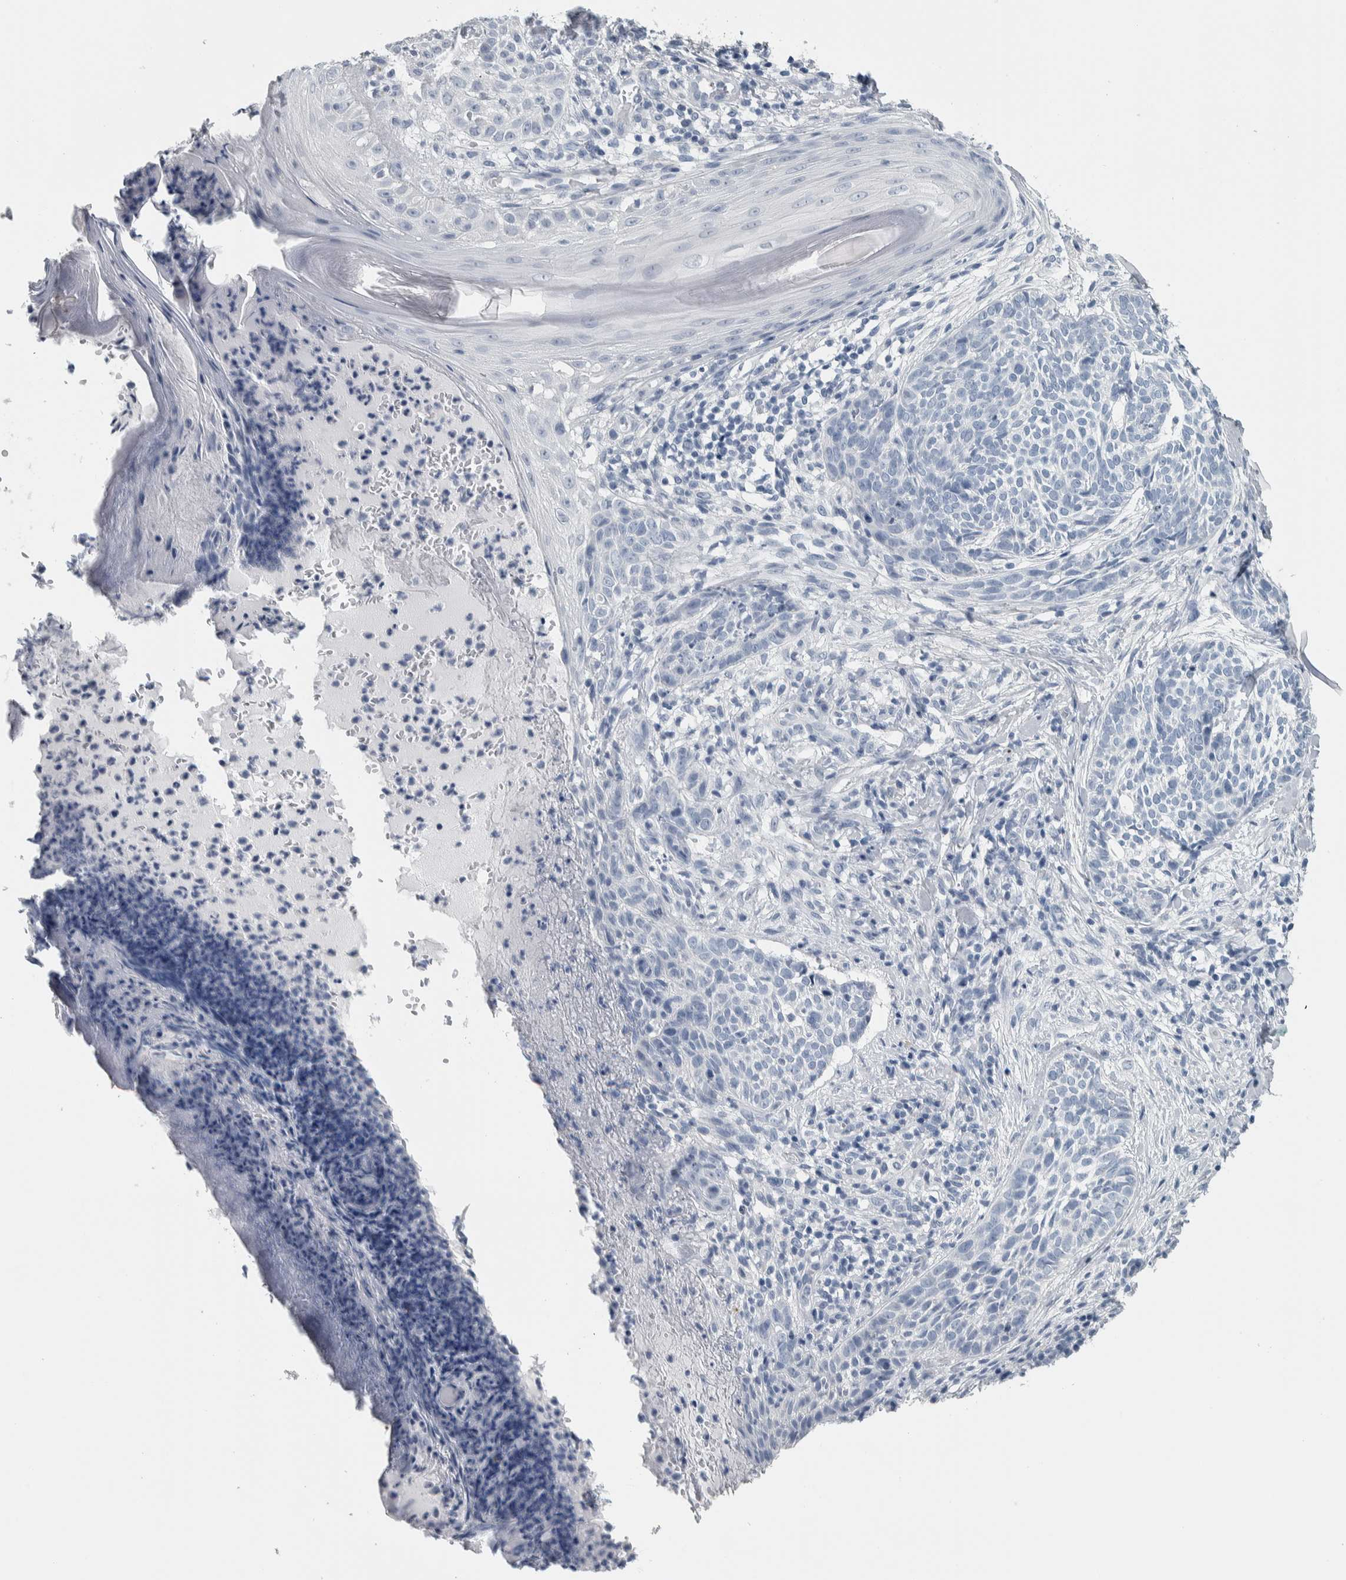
{"staining": {"intensity": "negative", "quantity": "none", "location": "none"}, "tissue": "skin cancer", "cell_type": "Tumor cells", "image_type": "cancer", "snomed": [{"axis": "morphology", "description": "Normal tissue, NOS"}, {"axis": "morphology", "description": "Basal cell carcinoma"}, {"axis": "topography", "description": "Skin"}], "caption": "The immunohistochemistry (IHC) photomicrograph has no significant positivity in tumor cells of skin cancer tissue.", "gene": "CDH17", "patient": {"sex": "male", "age": 67}}